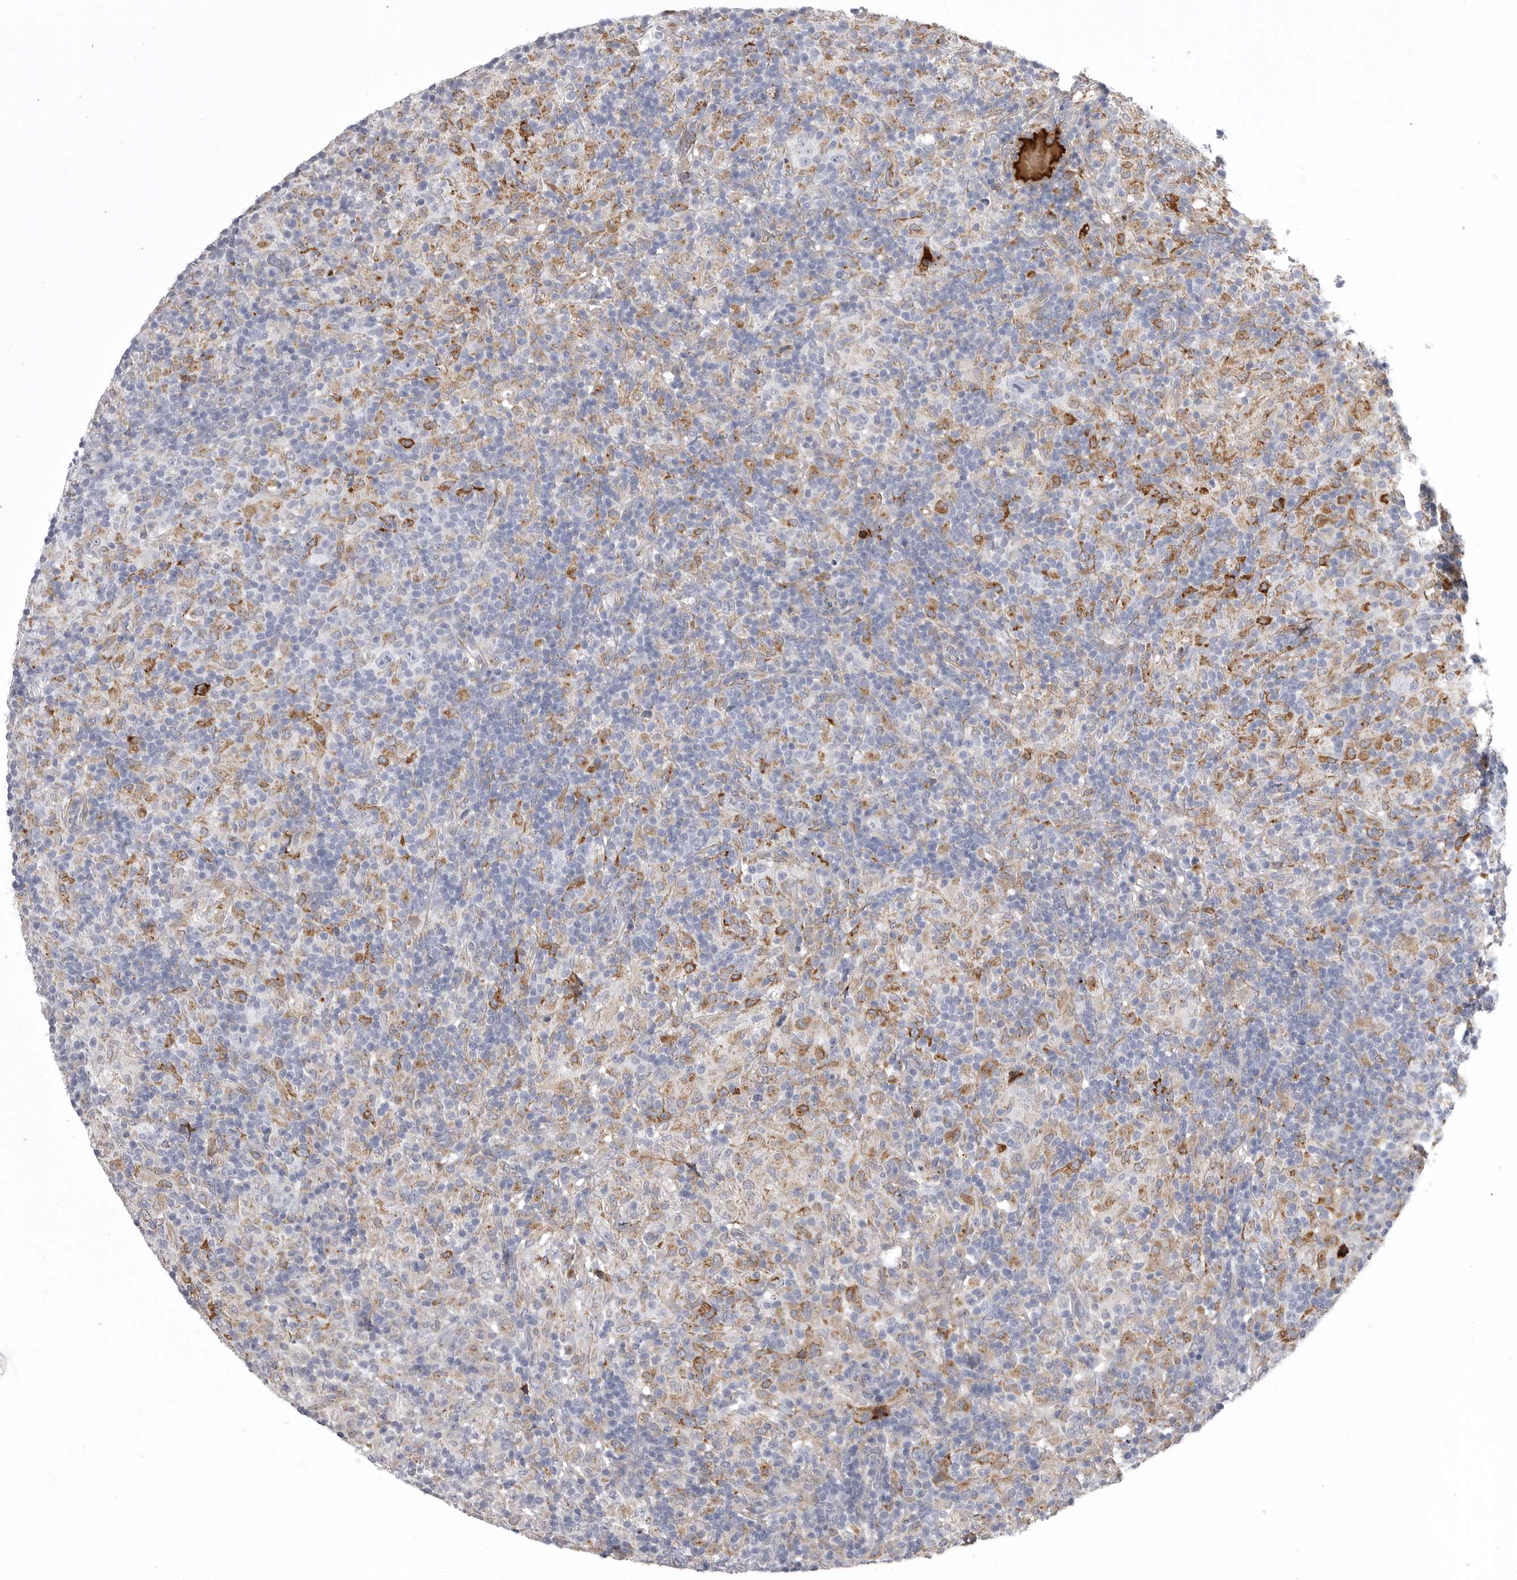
{"staining": {"intensity": "negative", "quantity": "none", "location": "none"}, "tissue": "lymphoma", "cell_type": "Tumor cells", "image_type": "cancer", "snomed": [{"axis": "morphology", "description": "Hodgkin's disease, NOS"}, {"axis": "topography", "description": "Lymph node"}], "caption": "This image is of lymphoma stained with immunohistochemistry to label a protein in brown with the nuclei are counter-stained blue. There is no expression in tumor cells.", "gene": "SERPING1", "patient": {"sex": "male", "age": 70}}